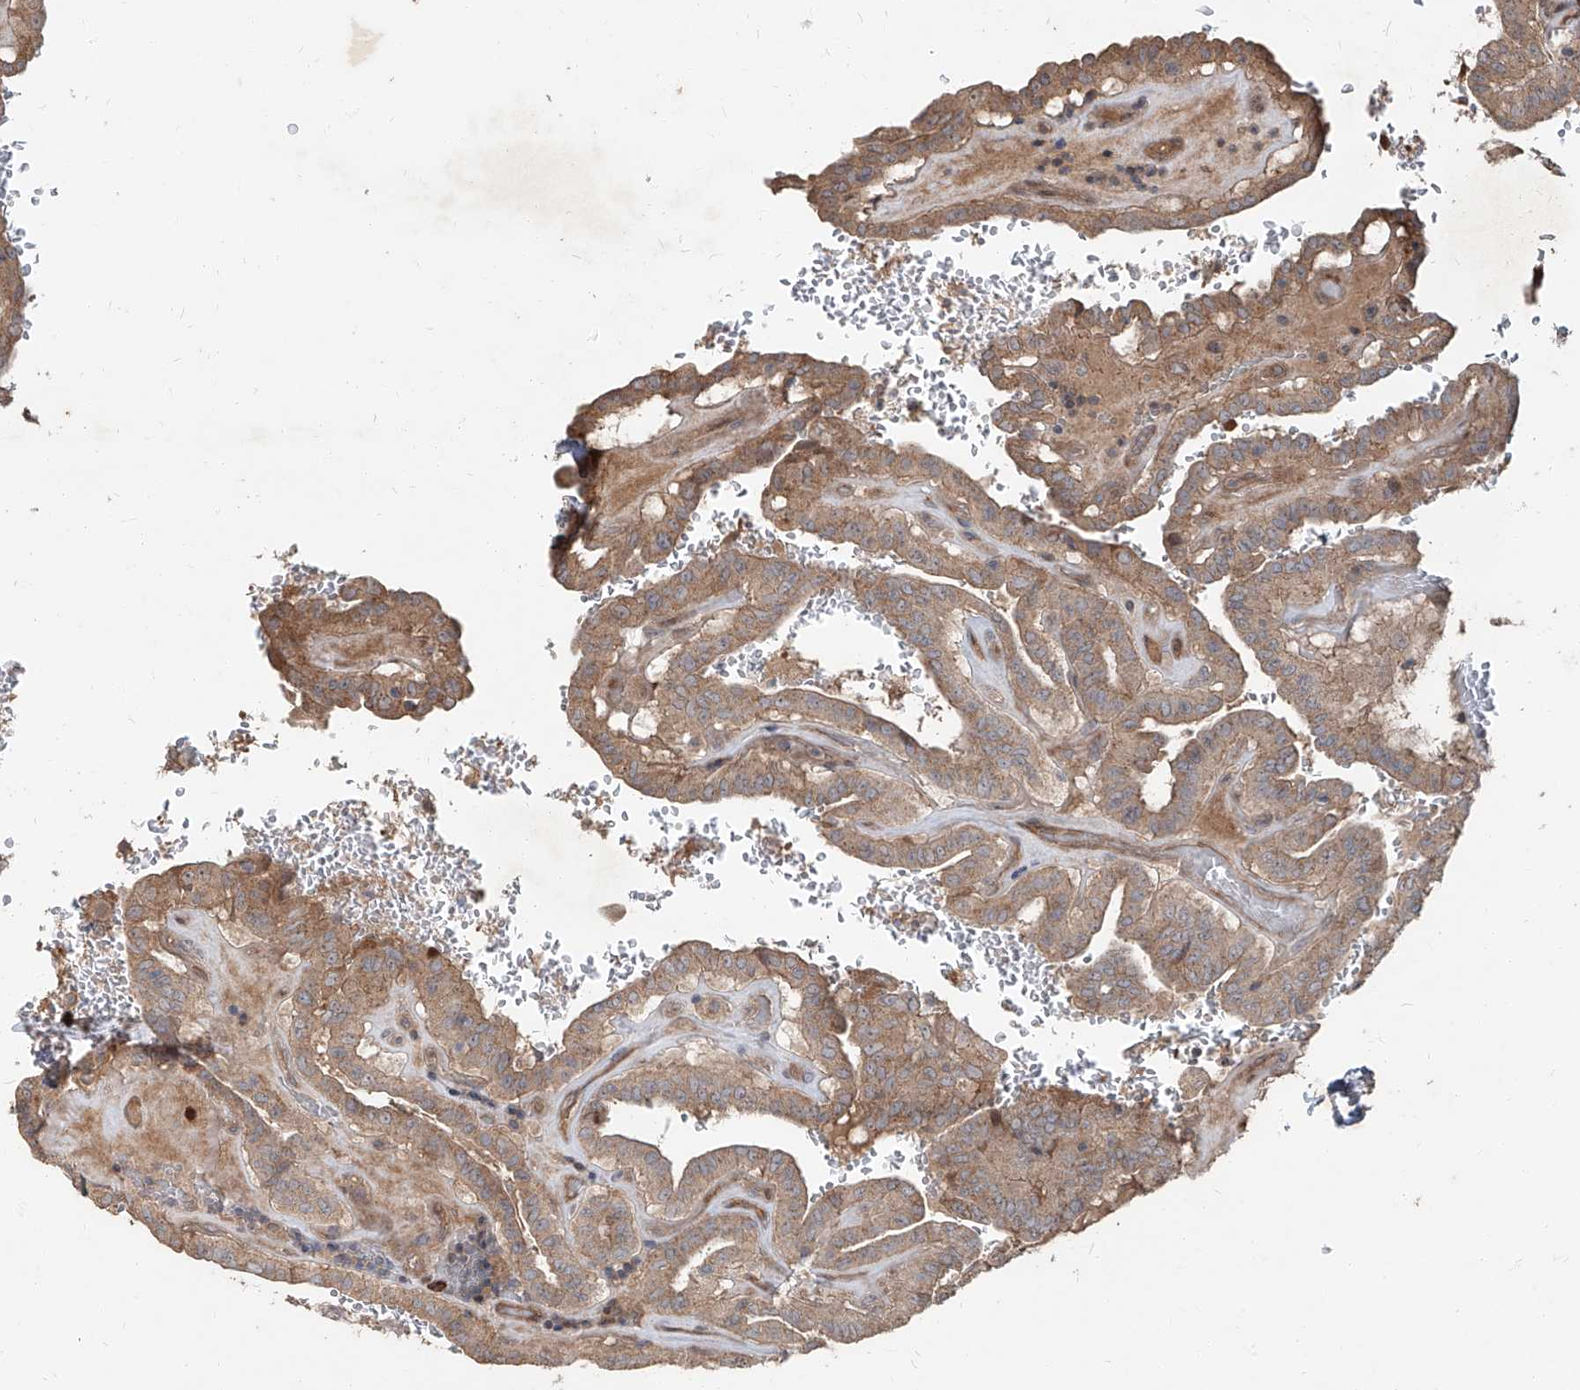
{"staining": {"intensity": "moderate", "quantity": ">75%", "location": "cytoplasmic/membranous"}, "tissue": "thyroid cancer", "cell_type": "Tumor cells", "image_type": "cancer", "snomed": [{"axis": "morphology", "description": "Papillary adenocarcinoma, NOS"}, {"axis": "topography", "description": "Thyroid gland"}], "caption": "A brown stain shows moderate cytoplasmic/membranous expression of a protein in human thyroid cancer (papillary adenocarcinoma) tumor cells.", "gene": "CCN1", "patient": {"sex": "male", "age": 77}}